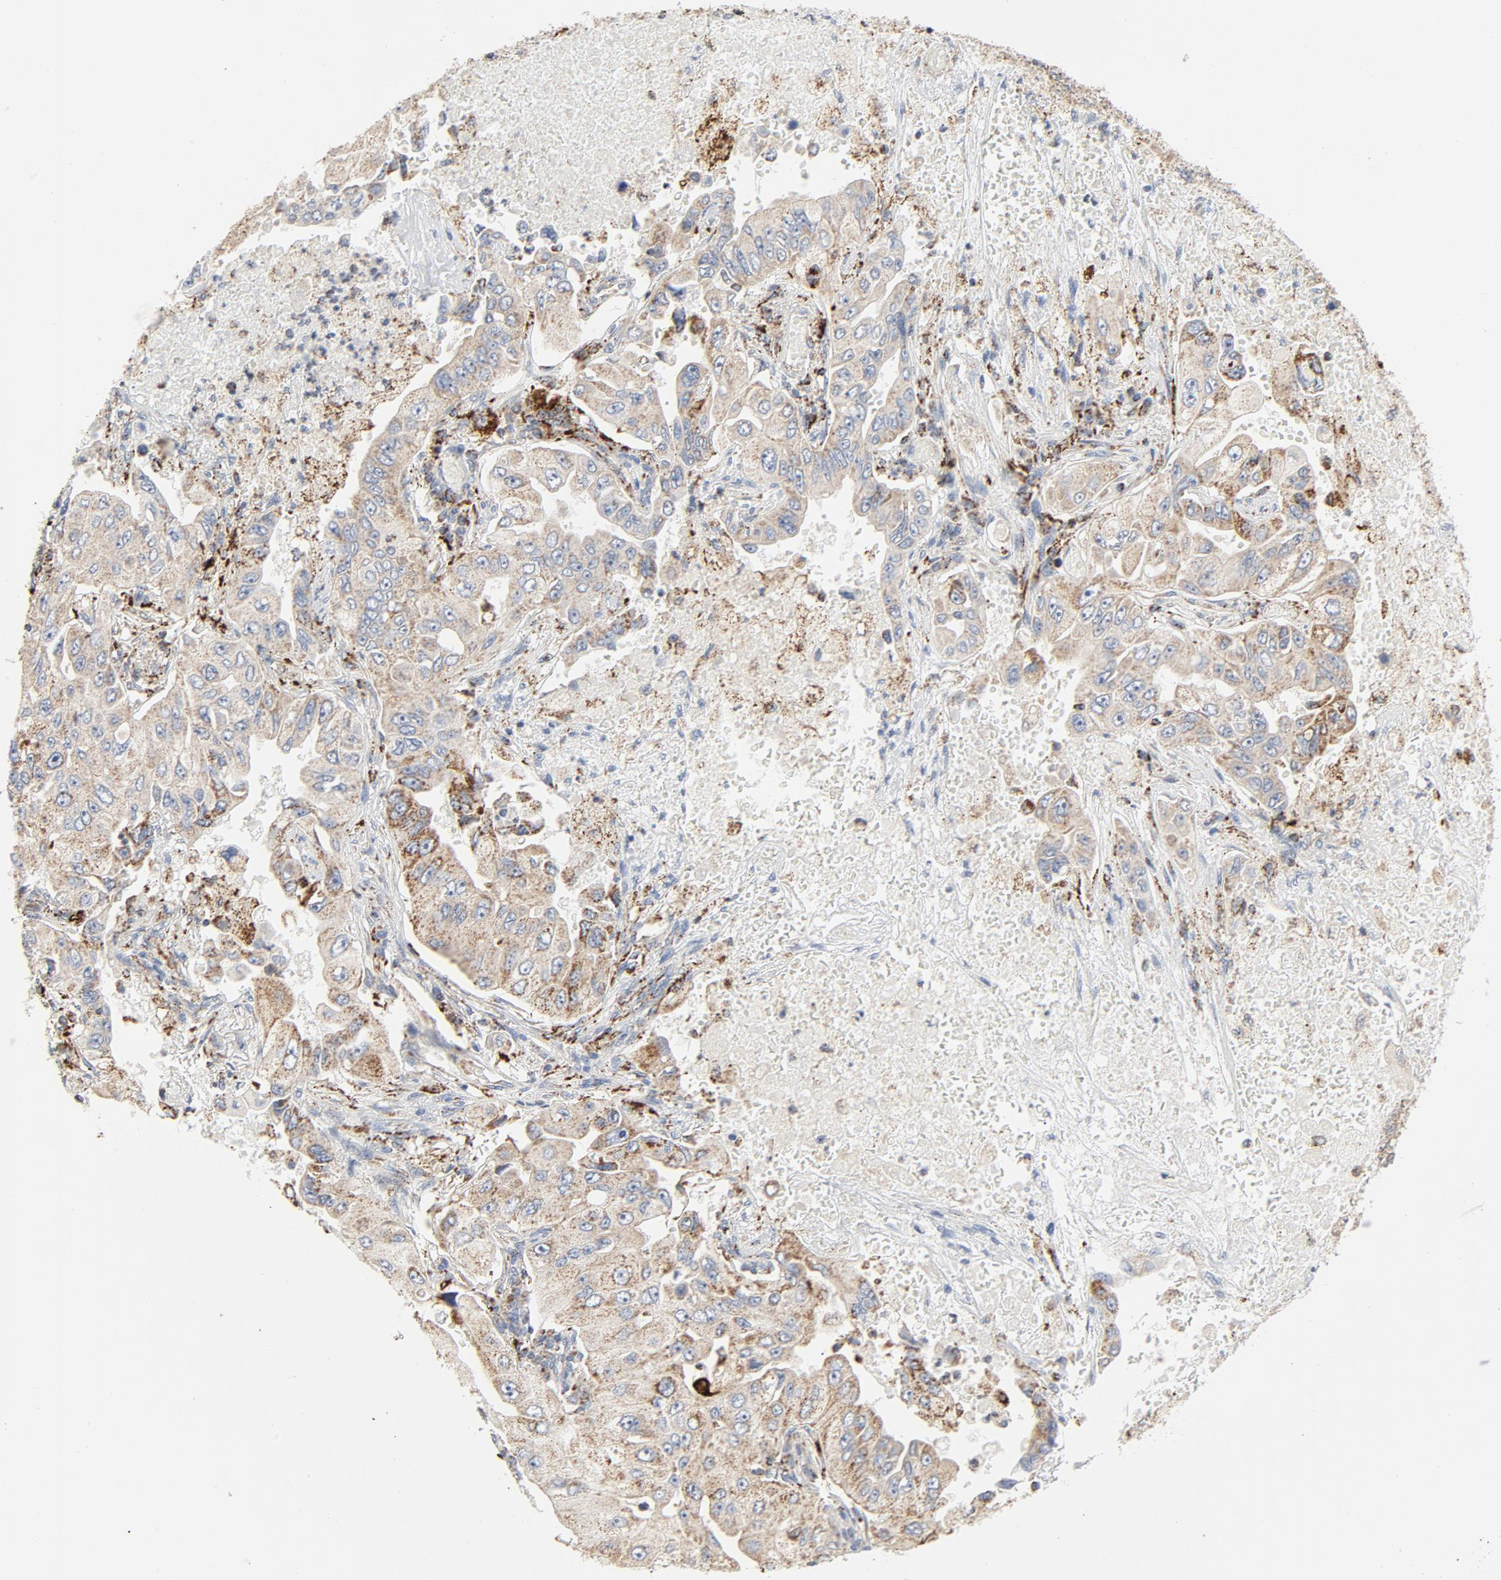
{"staining": {"intensity": "weak", "quantity": ">75%", "location": "cytoplasmic/membranous"}, "tissue": "lung cancer", "cell_type": "Tumor cells", "image_type": "cancer", "snomed": [{"axis": "morphology", "description": "Adenocarcinoma, NOS"}, {"axis": "topography", "description": "Lung"}], "caption": "Tumor cells exhibit low levels of weak cytoplasmic/membranous expression in about >75% of cells in human lung cancer (adenocarcinoma).", "gene": "SETD3", "patient": {"sex": "male", "age": 84}}